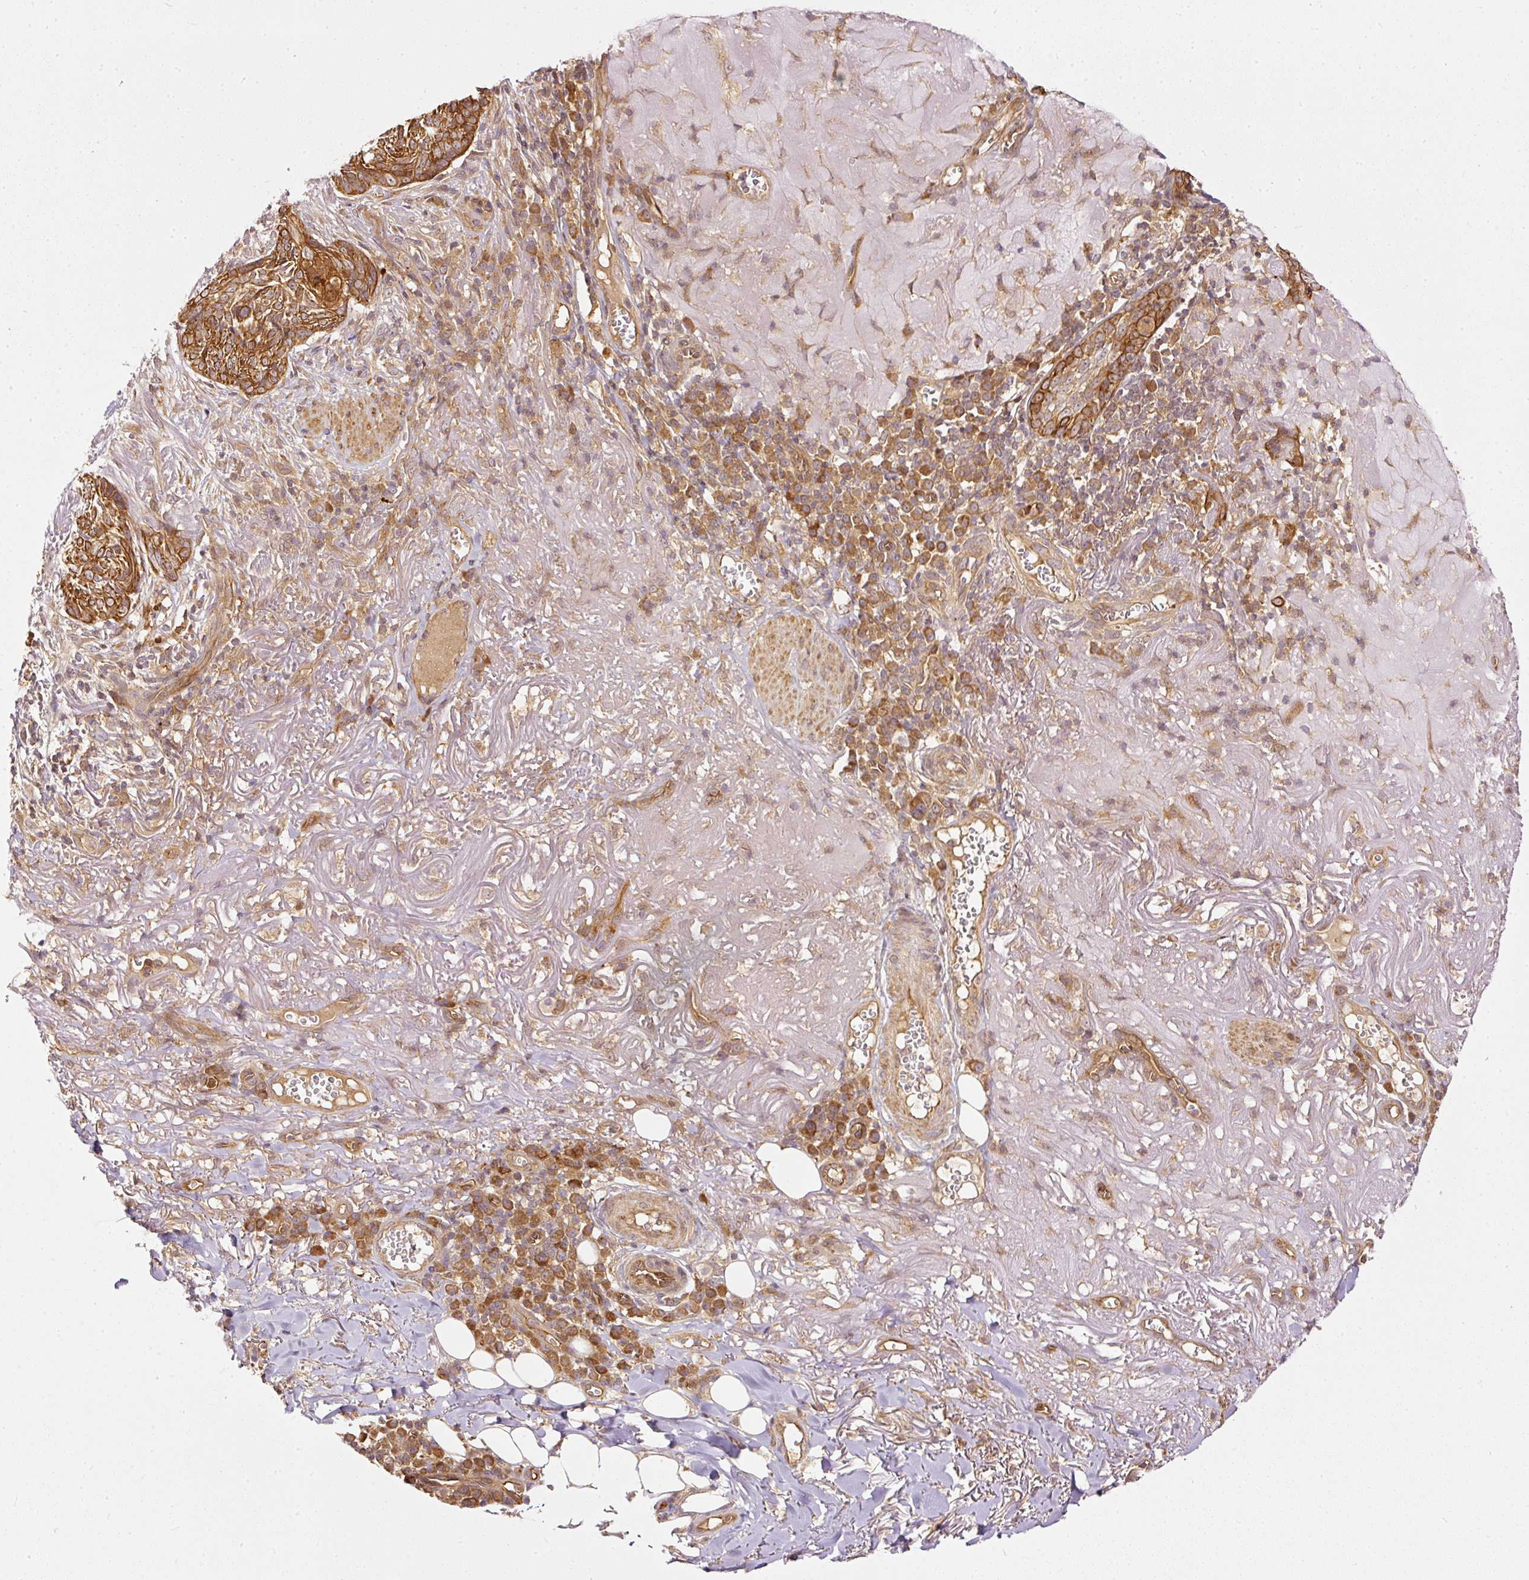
{"staining": {"intensity": "strong", "quantity": ">75%", "location": "cytoplasmic/membranous"}, "tissue": "skin cancer", "cell_type": "Tumor cells", "image_type": "cancer", "snomed": [{"axis": "morphology", "description": "Basal cell carcinoma"}, {"axis": "topography", "description": "Skin"}, {"axis": "topography", "description": "Skin of face"}], "caption": "Protein analysis of skin cancer (basal cell carcinoma) tissue reveals strong cytoplasmic/membranous expression in approximately >75% of tumor cells.", "gene": "MIF4GD", "patient": {"sex": "female", "age": 95}}